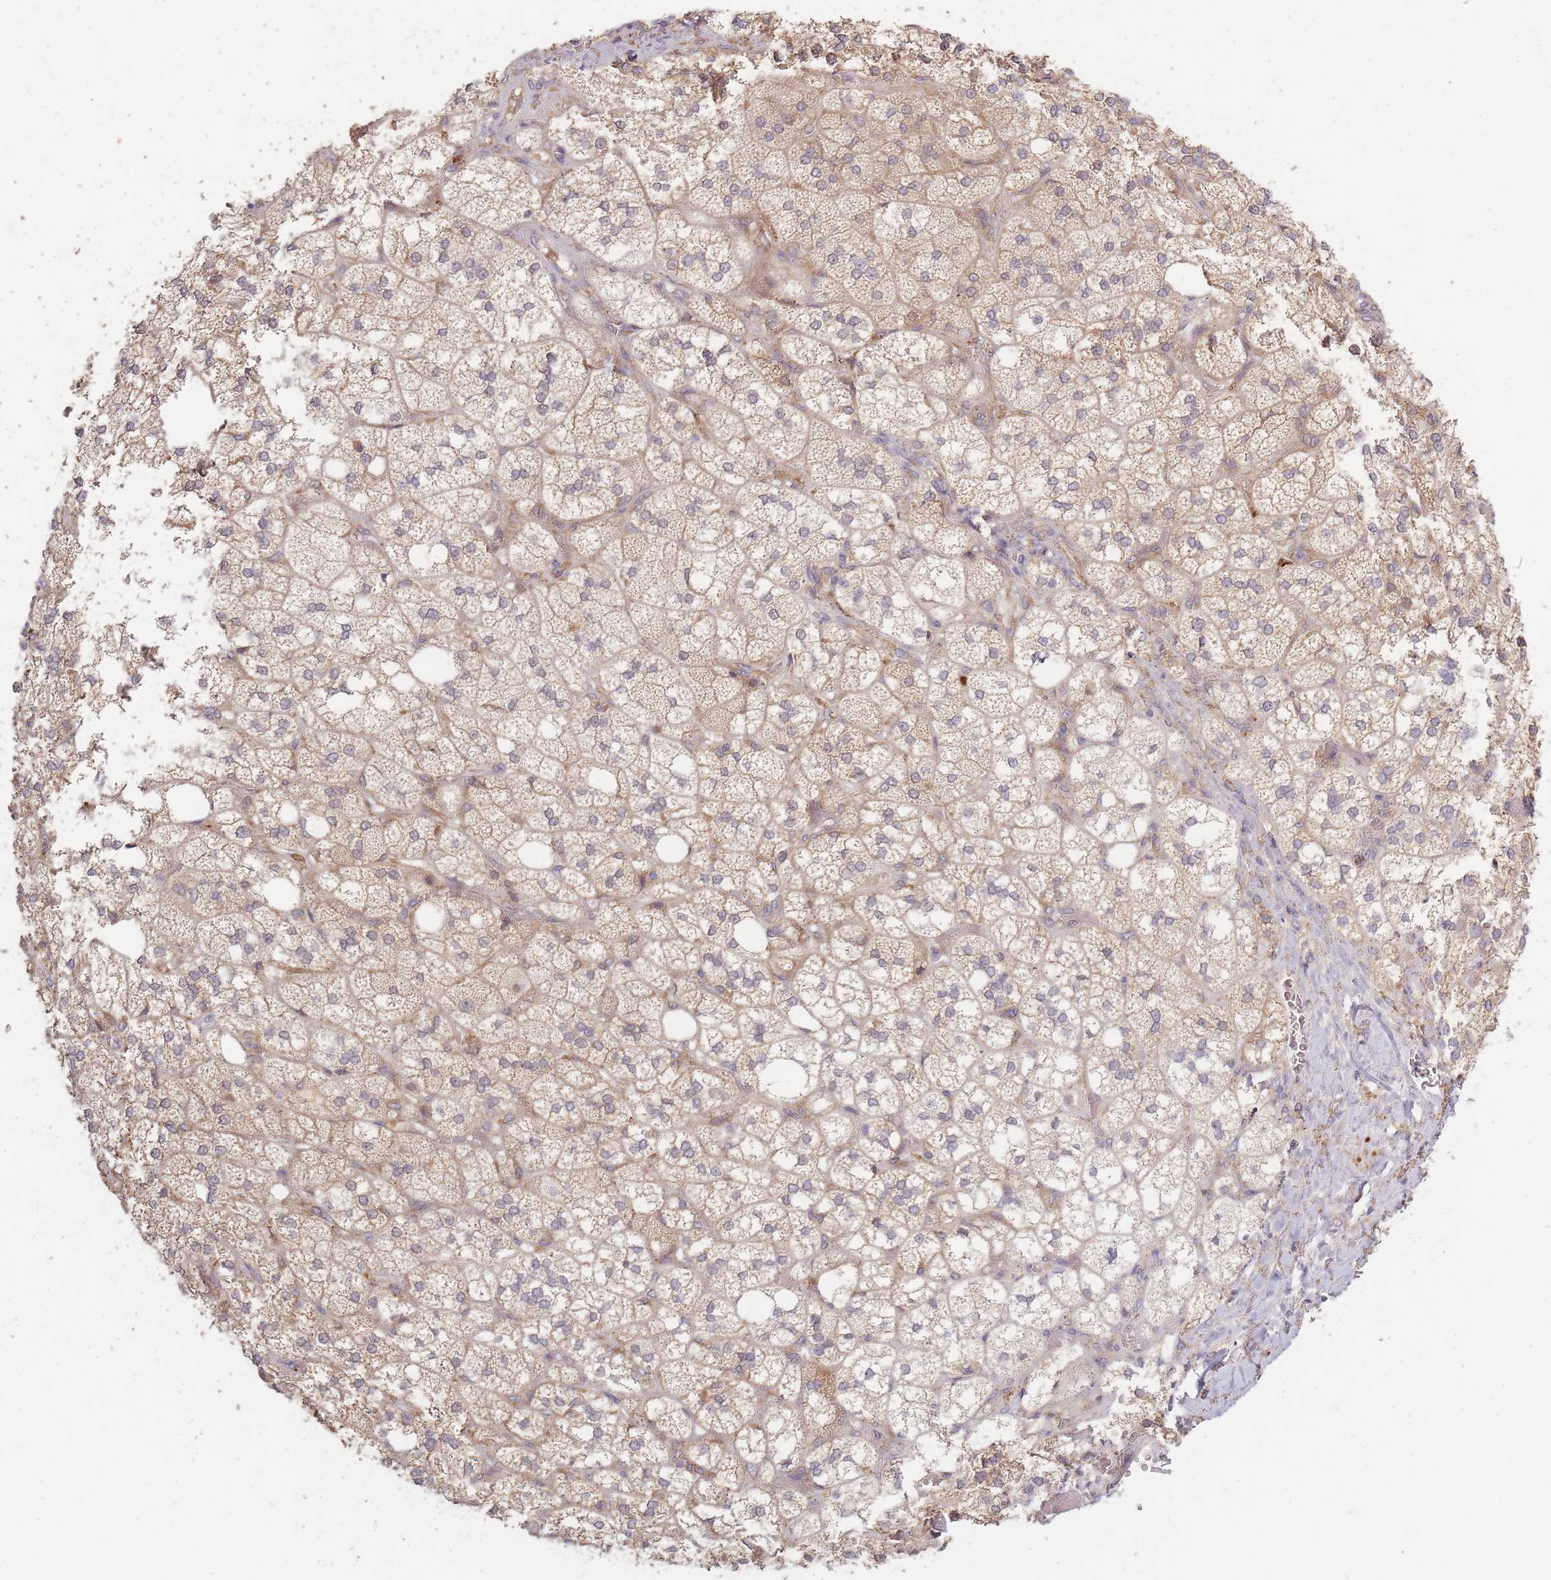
{"staining": {"intensity": "weak", "quantity": ">75%", "location": "cytoplasmic/membranous"}, "tissue": "adrenal gland", "cell_type": "Glandular cells", "image_type": "normal", "snomed": [{"axis": "morphology", "description": "Normal tissue, NOS"}, {"axis": "topography", "description": "Adrenal gland"}], "caption": "This photomicrograph exhibits normal adrenal gland stained with IHC to label a protein in brown. The cytoplasmic/membranous of glandular cells show weak positivity for the protein. Nuclei are counter-stained blue.", "gene": "SMIM14", "patient": {"sex": "male", "age": 61}}